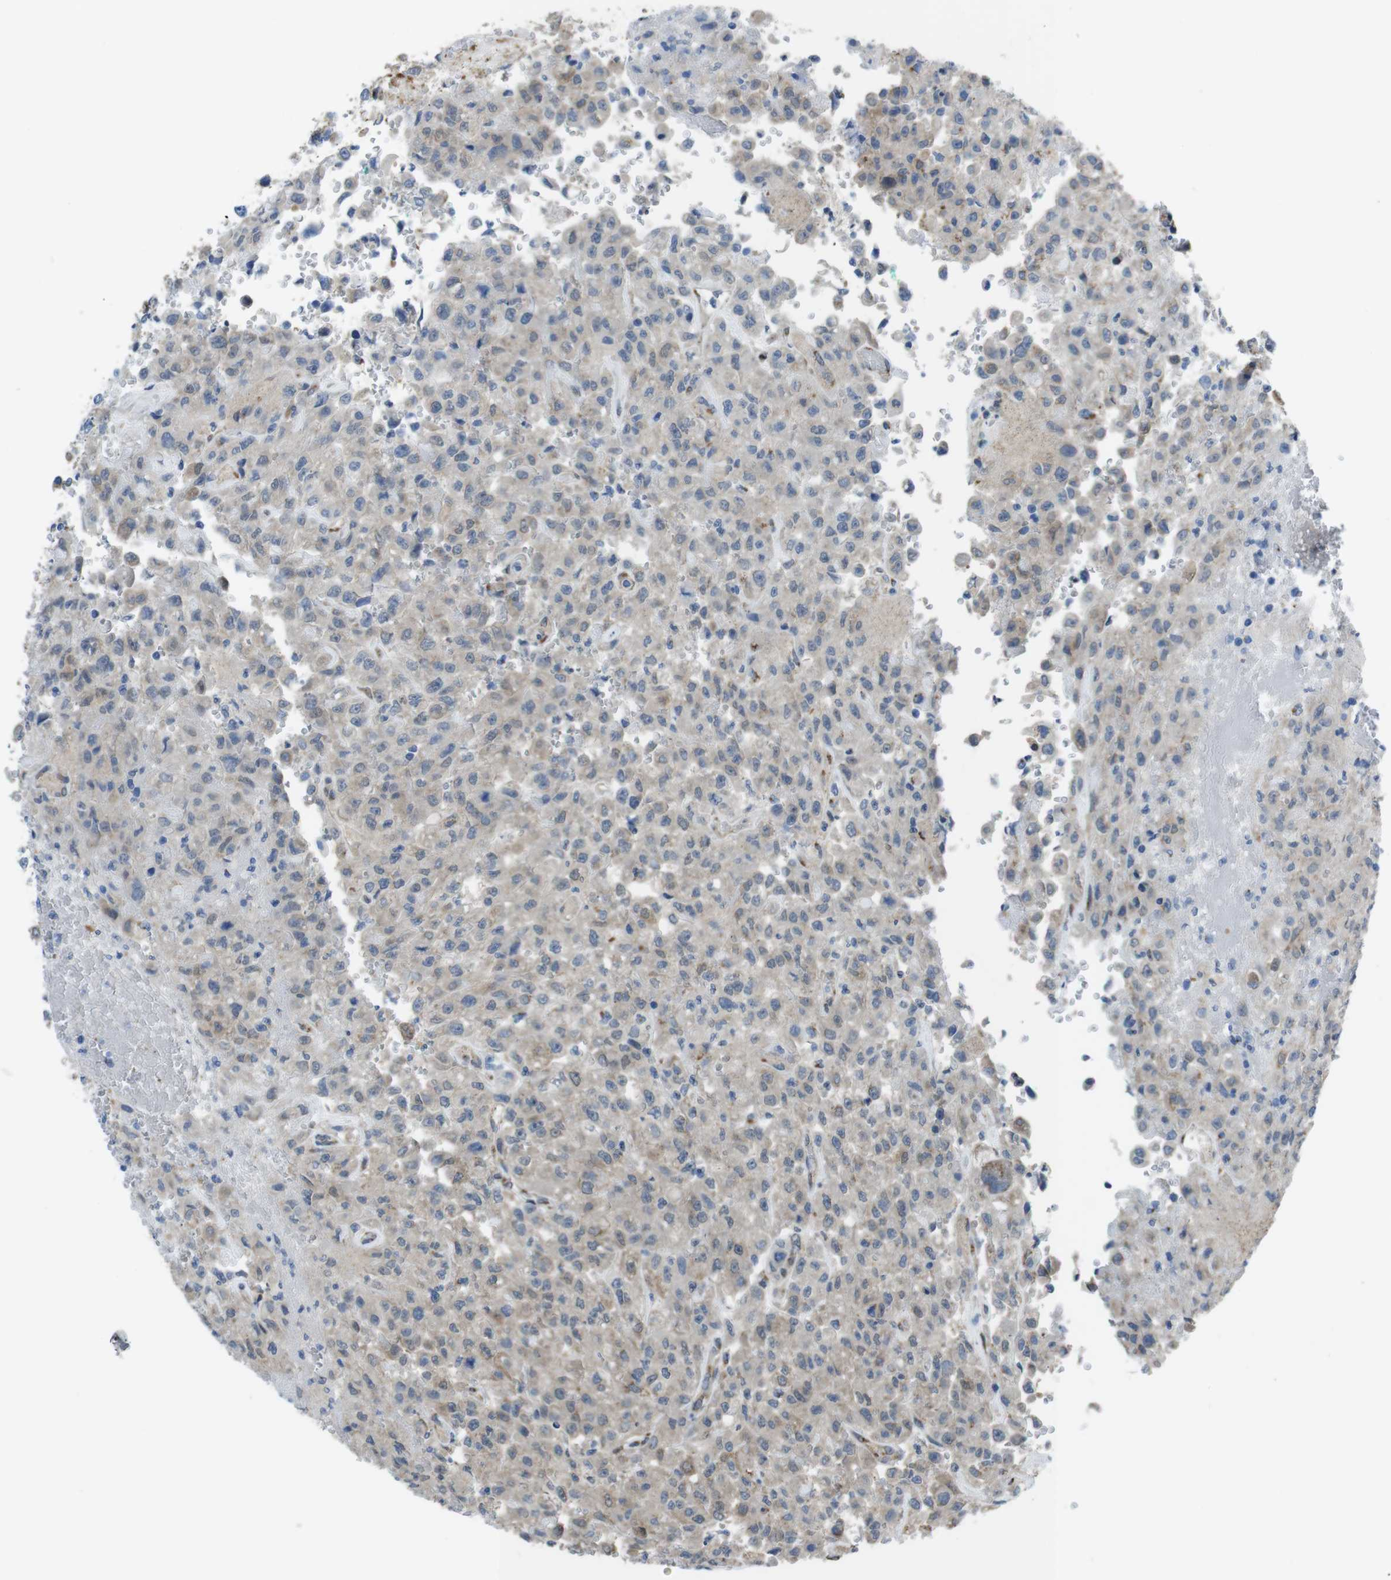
{"staining": {"intensity": "weak", "quantity": "25%-75%", "location": "cytoplasmic/membranous"}, "tissue": "urothelial cancer", "cell_type": "Tumor cells", "image_type": "cancer", "snomed": [{"axis": "morphology", "description": "Urothelial carcinoma, High grade"}, {"axis": "topography", "description": "Urinary bladder"}], "caption": "Immunohistochemistry of high-grade urothelial carcinoma demonstrates low levels of weak cytoplasmic/membranous expression in about 25%-75% of tumor cells.", "gene": "RAB6A", "patient": {"sex": "male", "age": 46}}